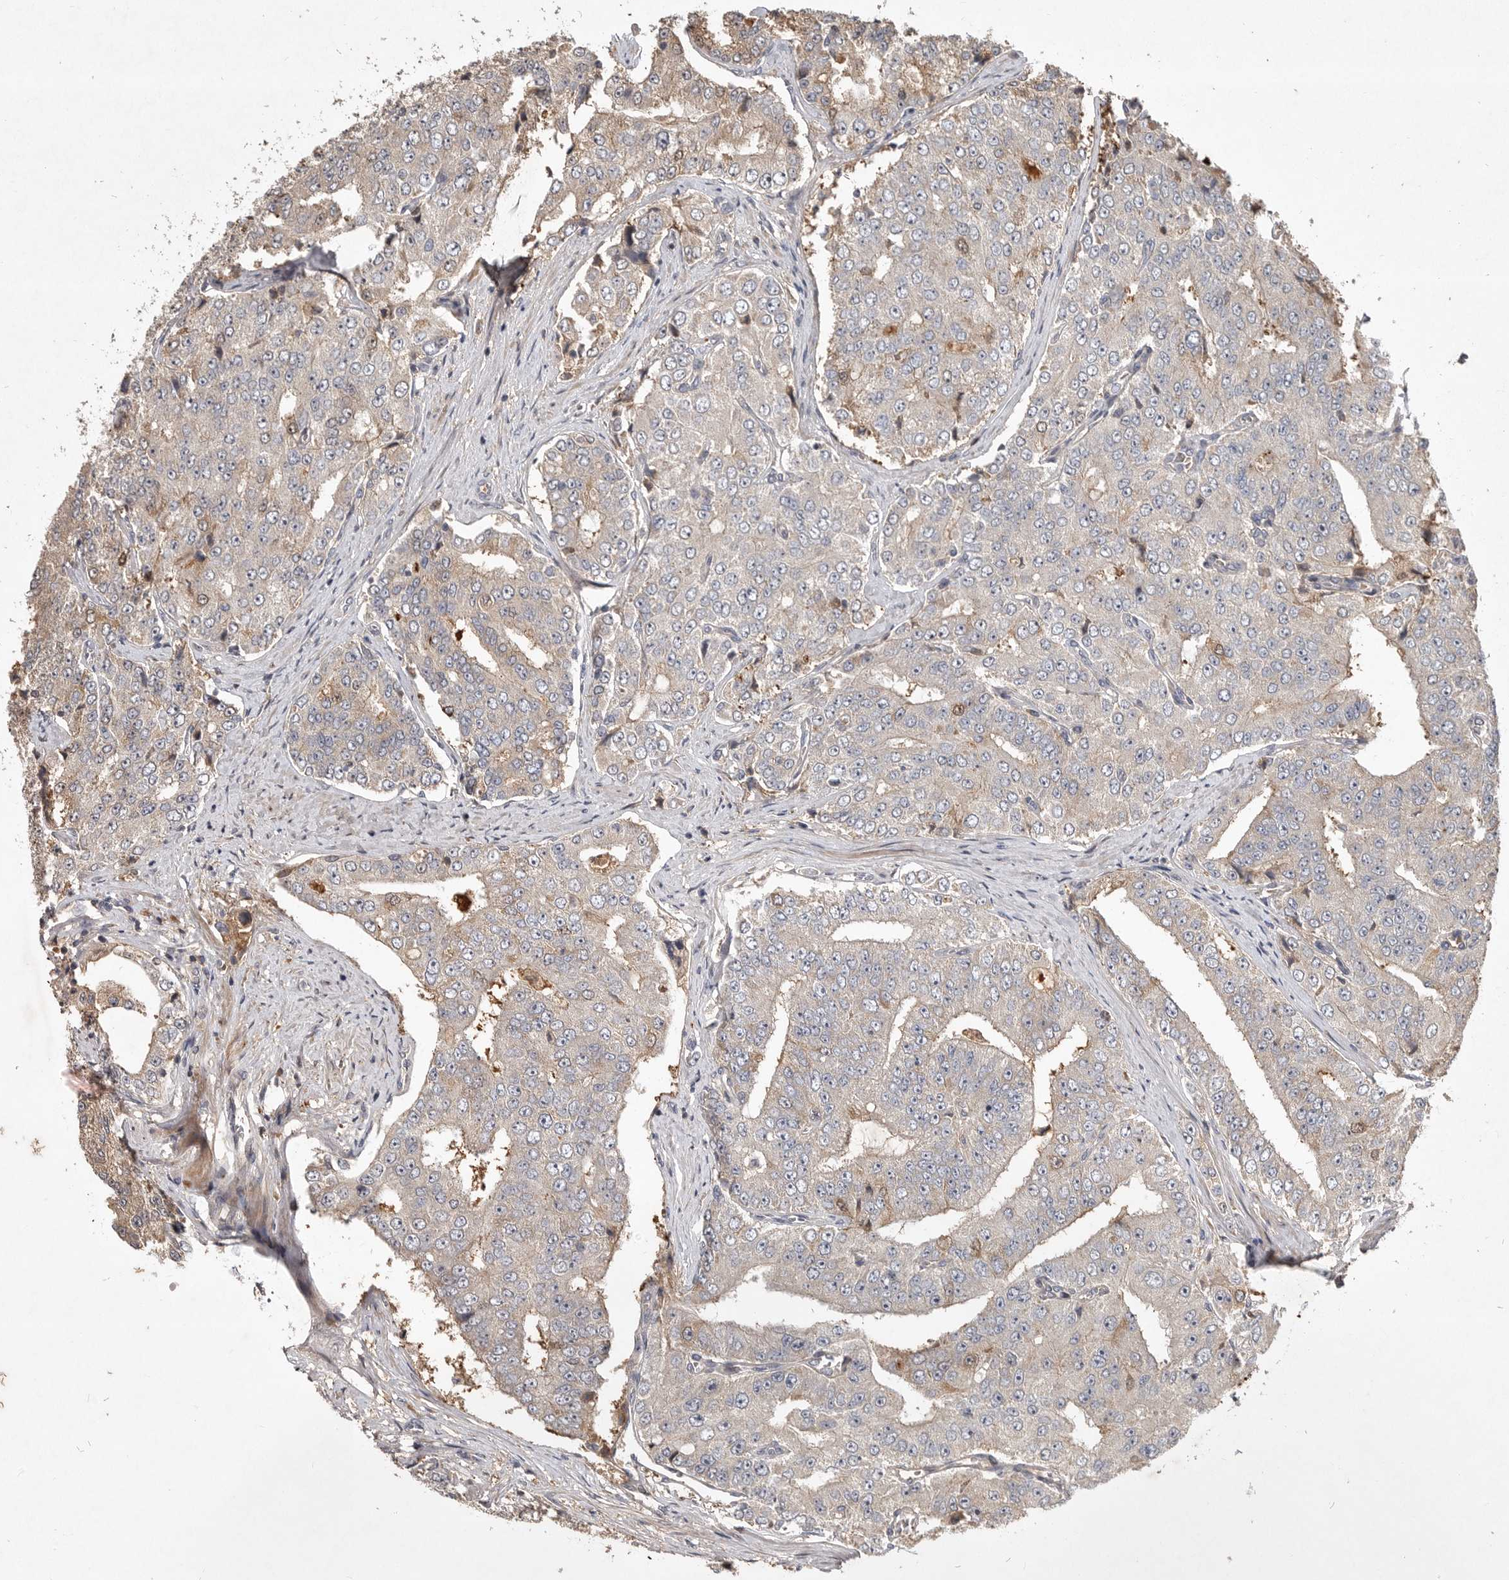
{"staining": {"intensity": "weak", "quantity": "<25%", "location": "cytoplasmic/membranous"}, "tissue": "prostate cancer", "cell_type": "Tumor cells", "image_type": "cancer", "snomed": [{"axis": "morphology", "description": "Adenocarcinoma, High grade"}, {"axis": "topography", "description": "Prostate"}], "caption": "Micrograph shows no significant protein positivity in tumor cells of prostate cancer.", "gene": "VN1R4", "patient": {"sex": "male", "age": 58}}